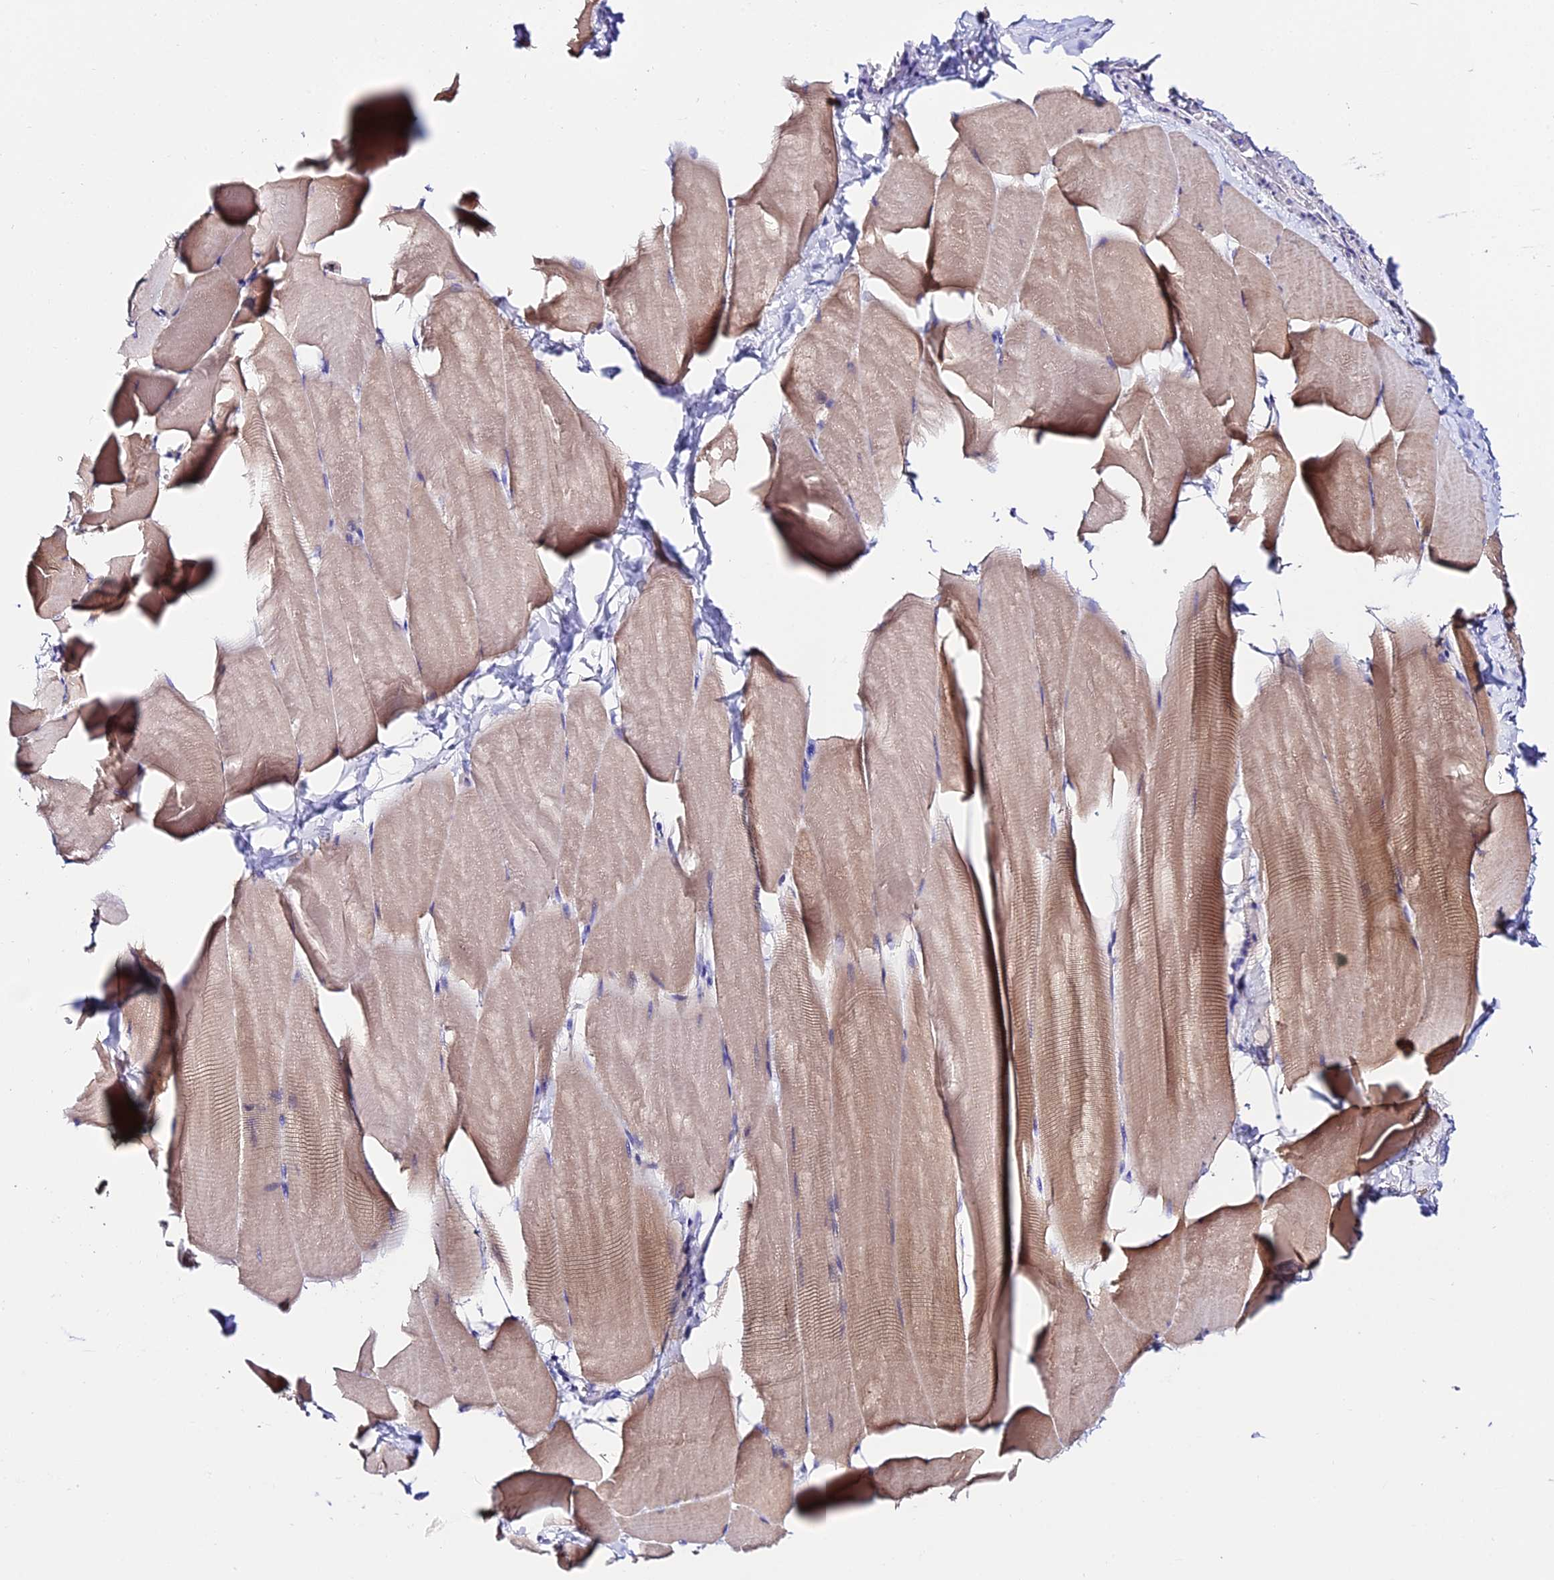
{"staining": {"intensity": "moderate", "quantity": "25%-75%", "location": "cytoplasmic/membranous"}, "tissue": "skeletal muscle", "cell_type": "Myocytes", "image_type": "normal", "snomed": [{"axis": "morphology", "description": "Normal tissue, NOS"}, {"axis": "topography", "description": "Skeletal muscle"}], "caption": "This image reveals immunohistochemistry staining of unremarkable skeletal muscle, with medium moderate cytoplasmic/membranous expression in about 25%-75% of myocytes.", "gene": "TMEM117", "patient": {"sex": "male", "age": 25}}